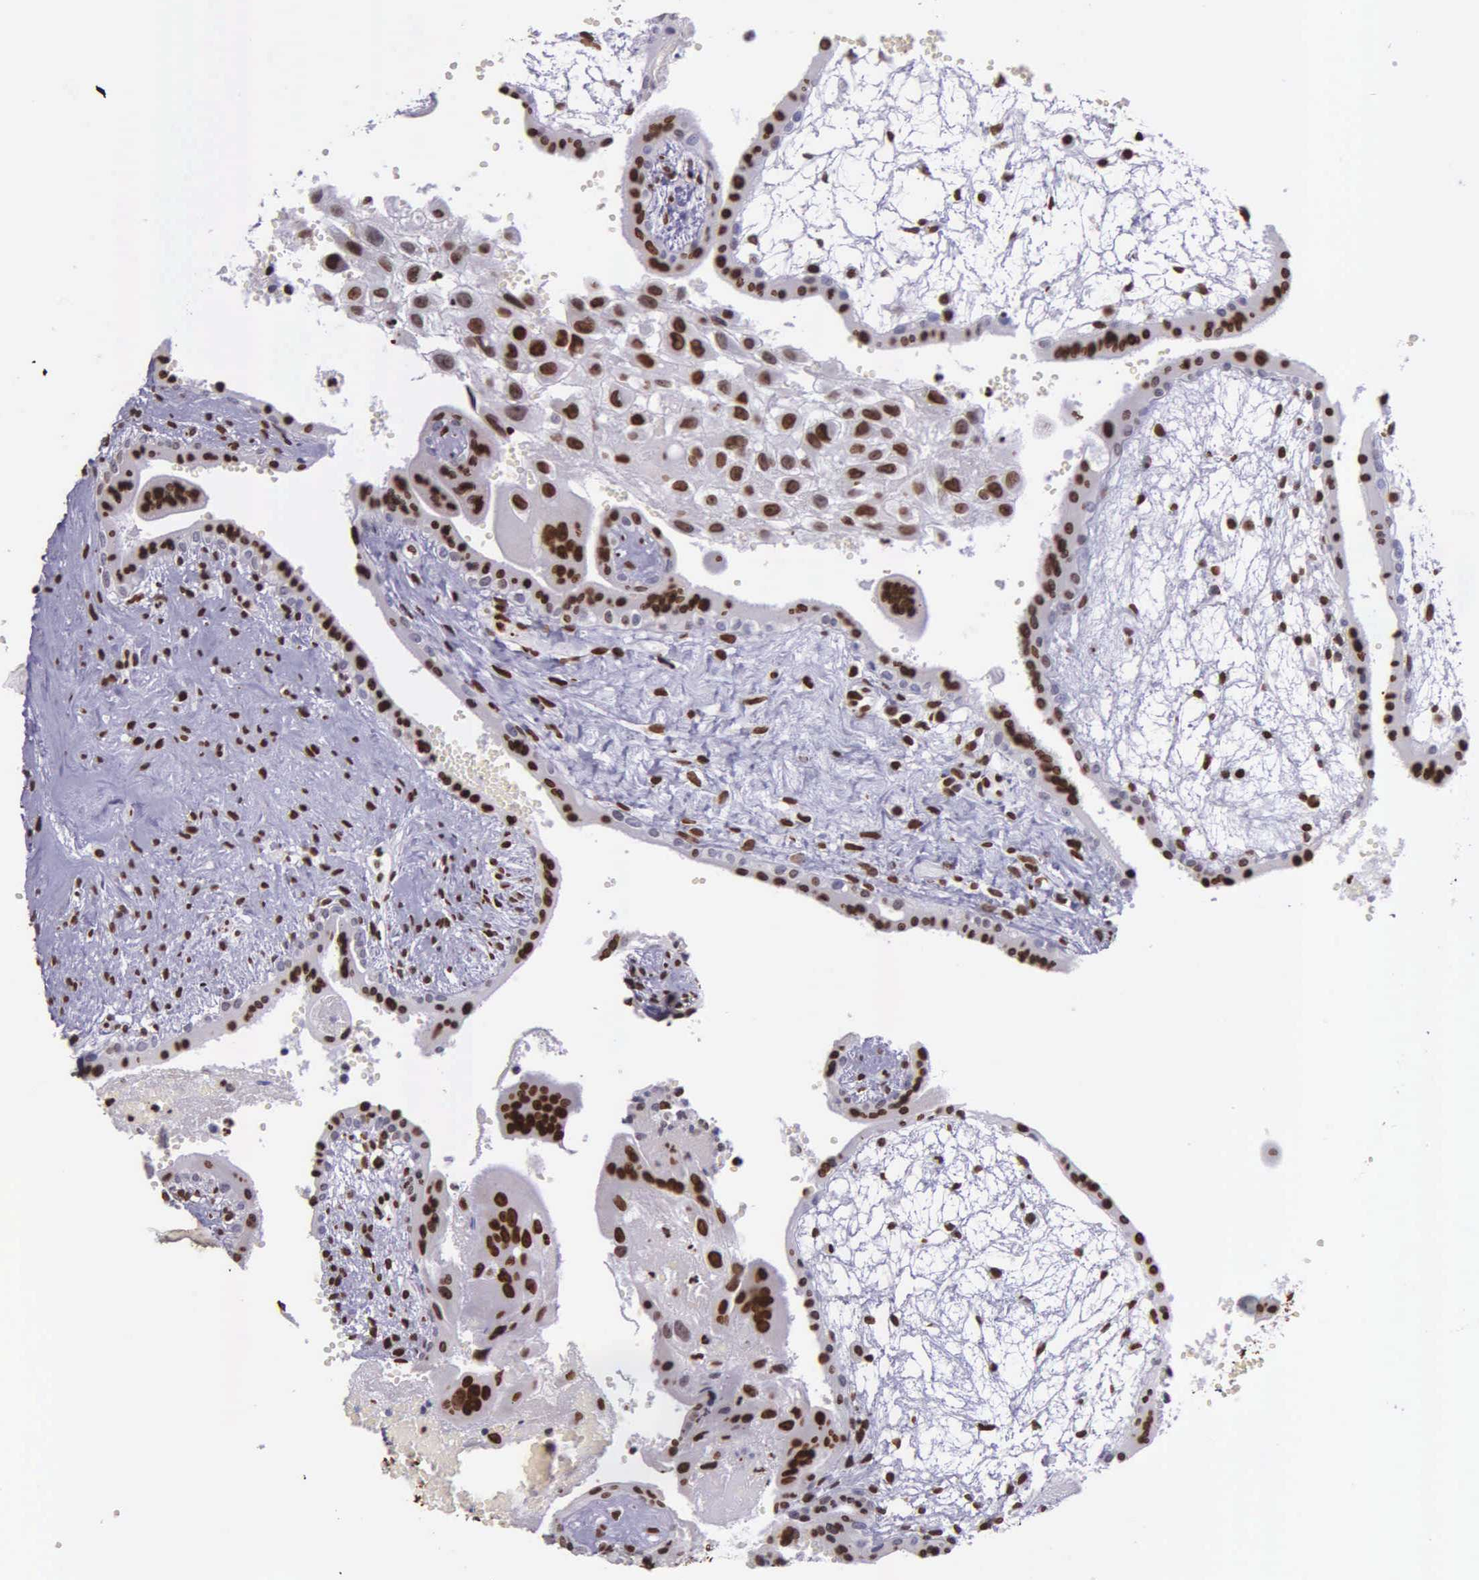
{"staining": {"intensity": "strong", "quantity": ">75%", "location": "nuclear"}, "tissue": "placenta", "cell_type": "Decidual cells", "image_type": "normal", "snomed": [{"axis": "morphology", "description": "Normal tissue, NOS"}, {"axis": "topography", "description": "Placenta"}], "caption": "Placenta stained with DAB (3,3'-diaminobenzidine) immunohistochemistry (IHC) demonstrates high levels of strong nuclear staining in about >75% of decidual cells.", "gene": "H1", "patient": {"sex": "female", "age": 30}}